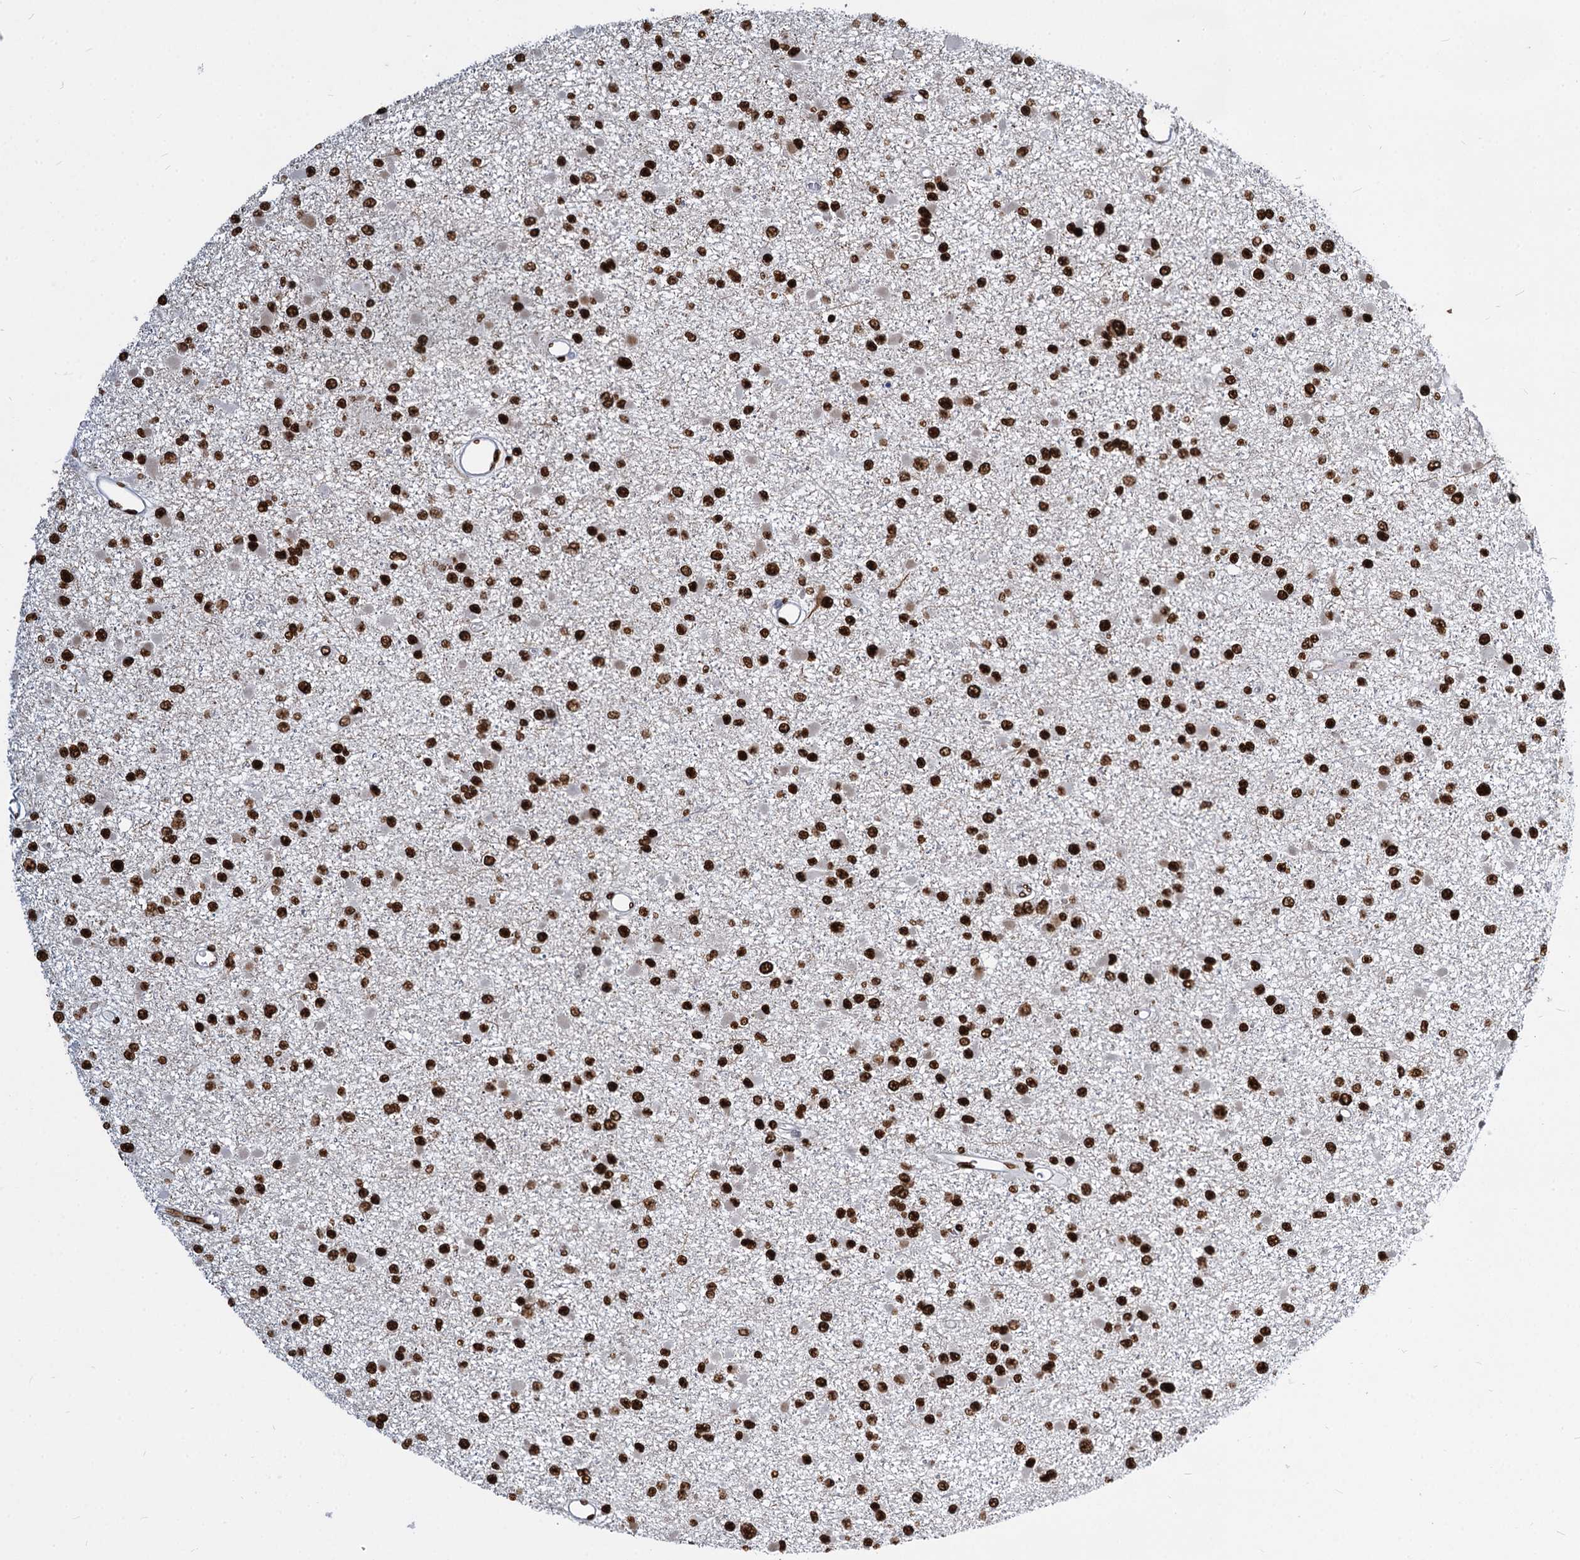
{"staining": {"intensity": "strong", "quantity": ">75%", "location": "nuclear"}, "tissue": "glioma", "cell_type": "Tumor cells", "image_type": "cancer", "snomed": [{"axis": "morphology", "description": "Glioma, malignant, Low grade"}, {"axis": "topography", "description": "Brain"}], "caption": "Immunohistochemical staining of glioma shows high levels of strong nuclear positivity in about >75% of tumor cells.", "gene": "MECP2", "patient": {"sex": "female", "age": 22}}